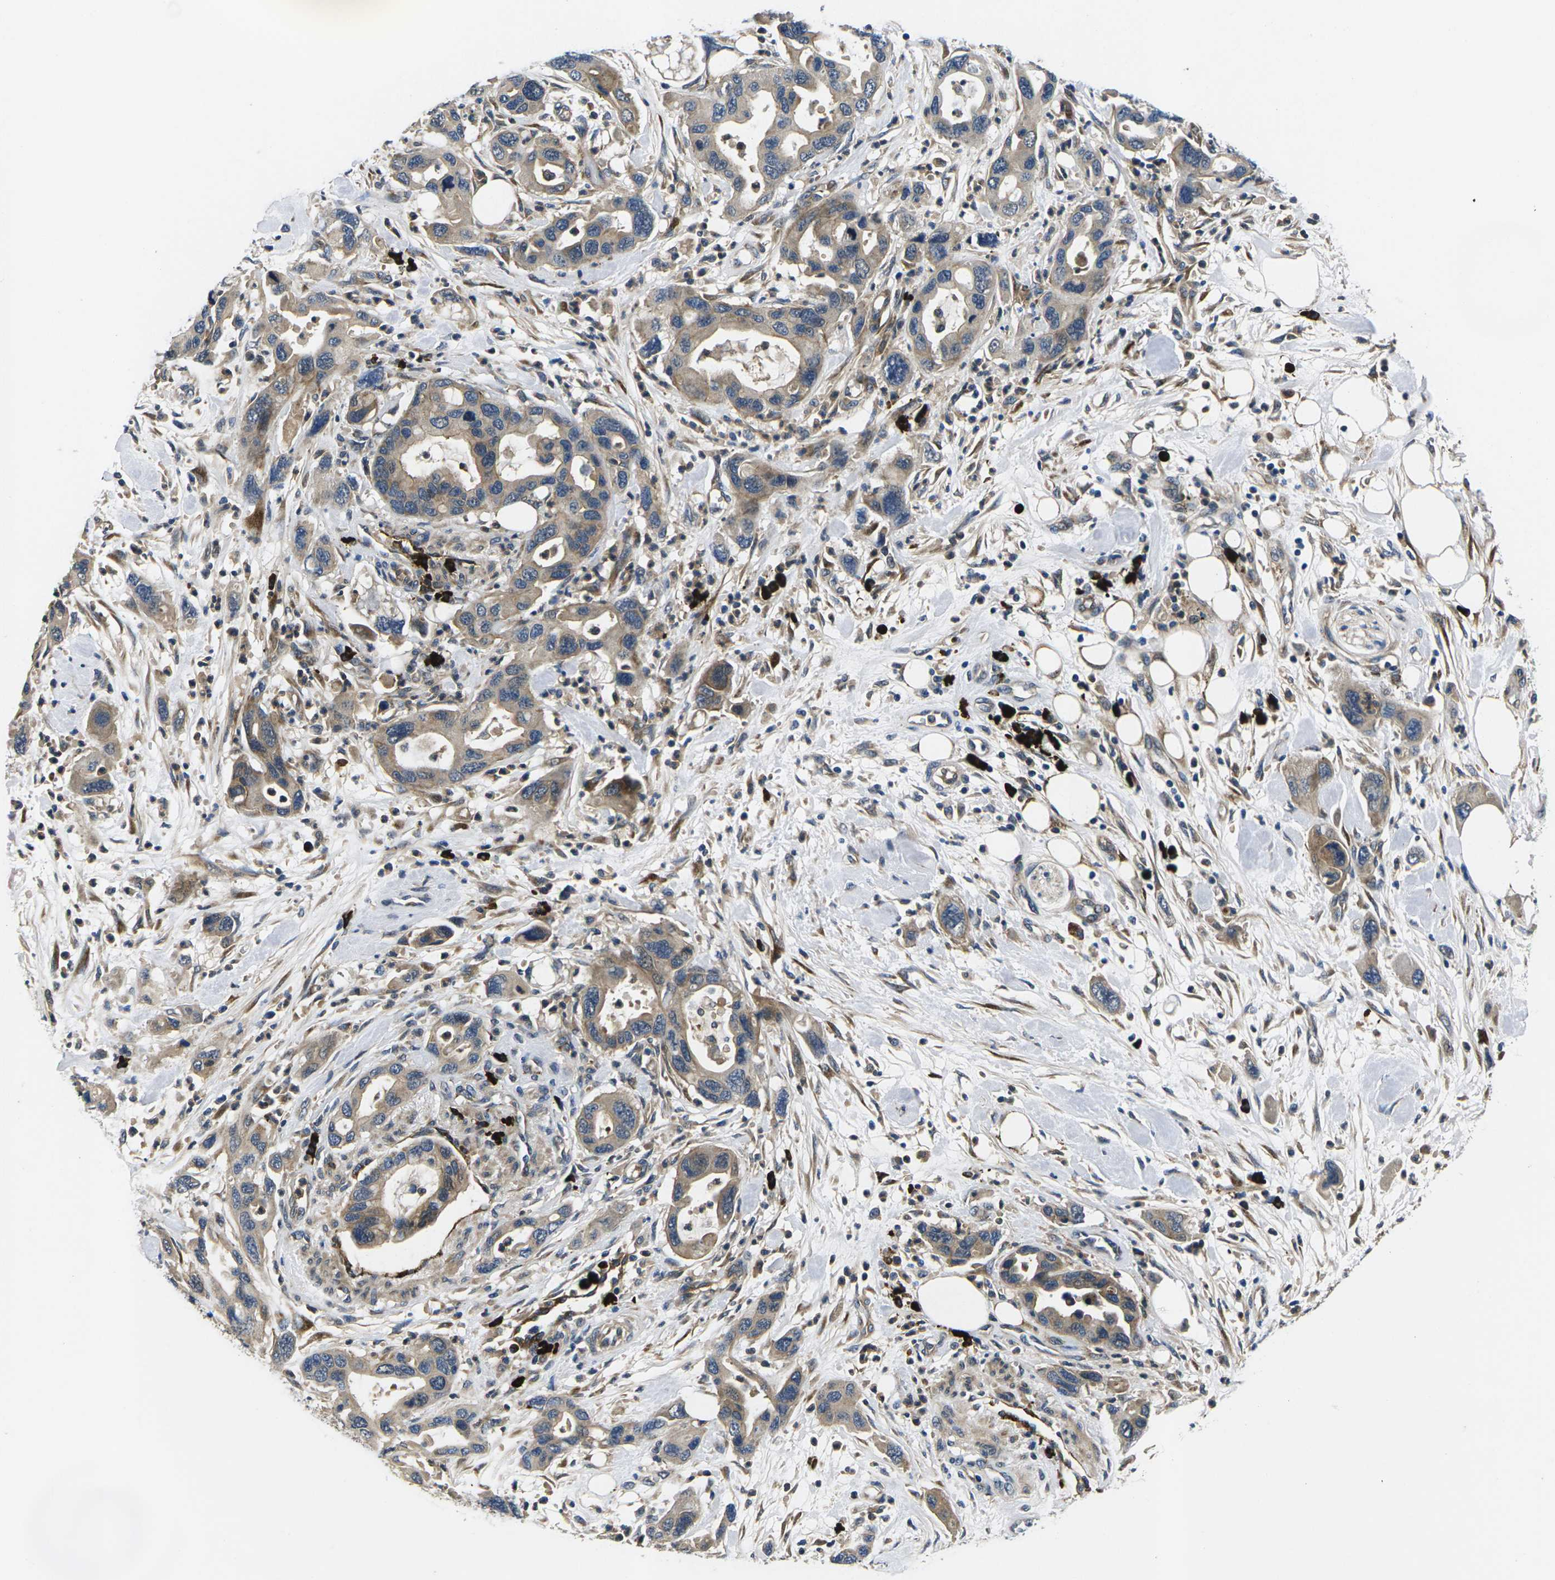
{"staining": {"intensity": "weak", "quantity": ">75%", "location": "cytoplasmic/membranous"}, "tissue": "pancreatic cancer", "cell_type": "Tumor cells", "image_type": "cancer", "snomed": [{"axis": "morphology", "description": "Normal tissue, NOS"}, {"axis": "morphology", "description": "Adenocarcinoma, NOS"}, {"axis": "topography", "description": "Pancreas"}], "caption": "Weak cytoplasmic/membranous staining is seen in about >75% of tumor cells in pancreatic cancer (adenocarcinoma). Immunohistochemistry (ihc) stains the protein of interest in brown and the nuclei are stained blue.", "gene": "PLCE1", "patient": {"sex": "female", "age": 71}}